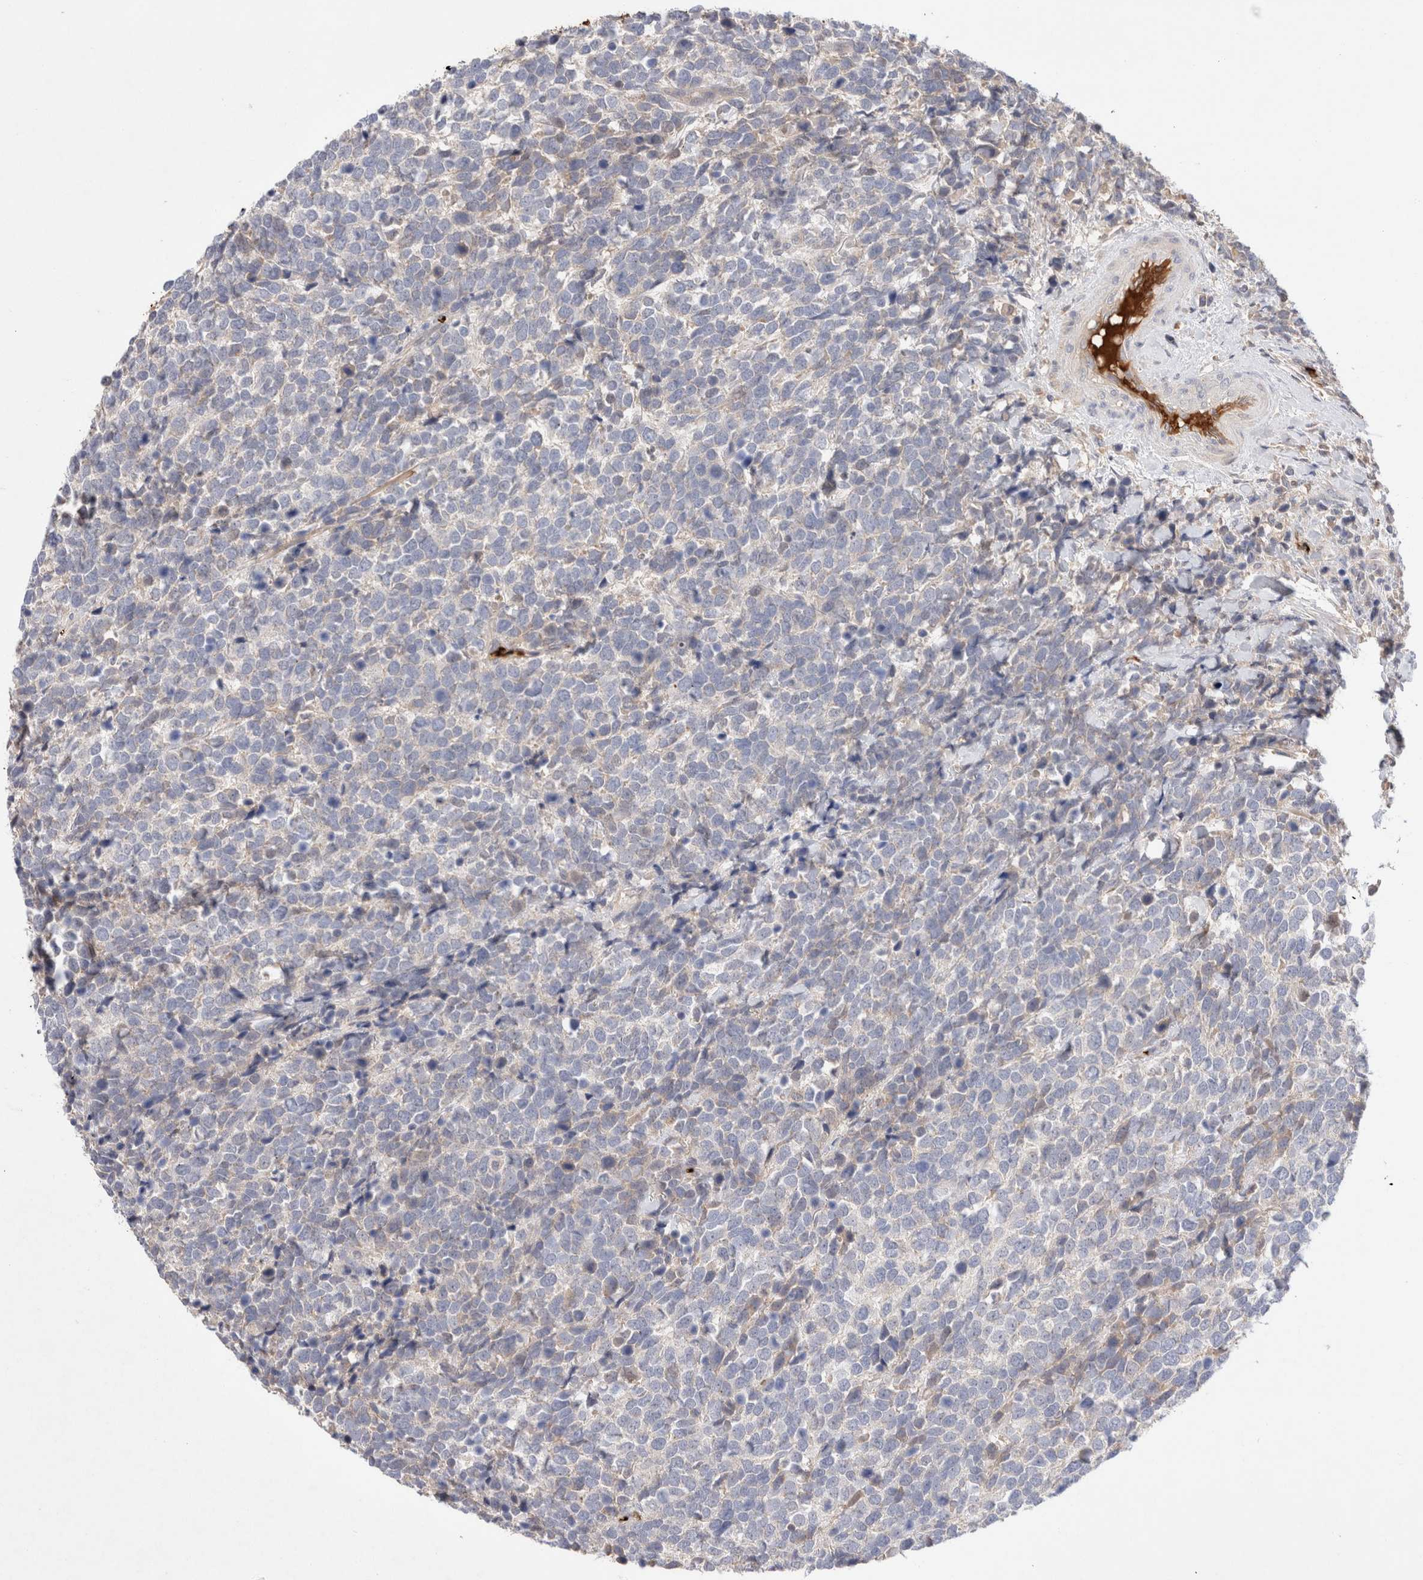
{"staining": {"intensity": "negative", "quantity": "none", "location": "none"}, "tissue": "urothelial cancer", "cell_type": "Tumor cells", "image_type": "cancer", "snomed": [{"axis": "morphology", "description": "Urothelial carcinoma, High grade"}, {"axis": "topography", "description": "Urinary bladder"}], "caption": "Tumor cells are negative for brown protein staining in urothelial cancer.", "gene": "MST1", "patient": {"sex": "female", "age": 82}}